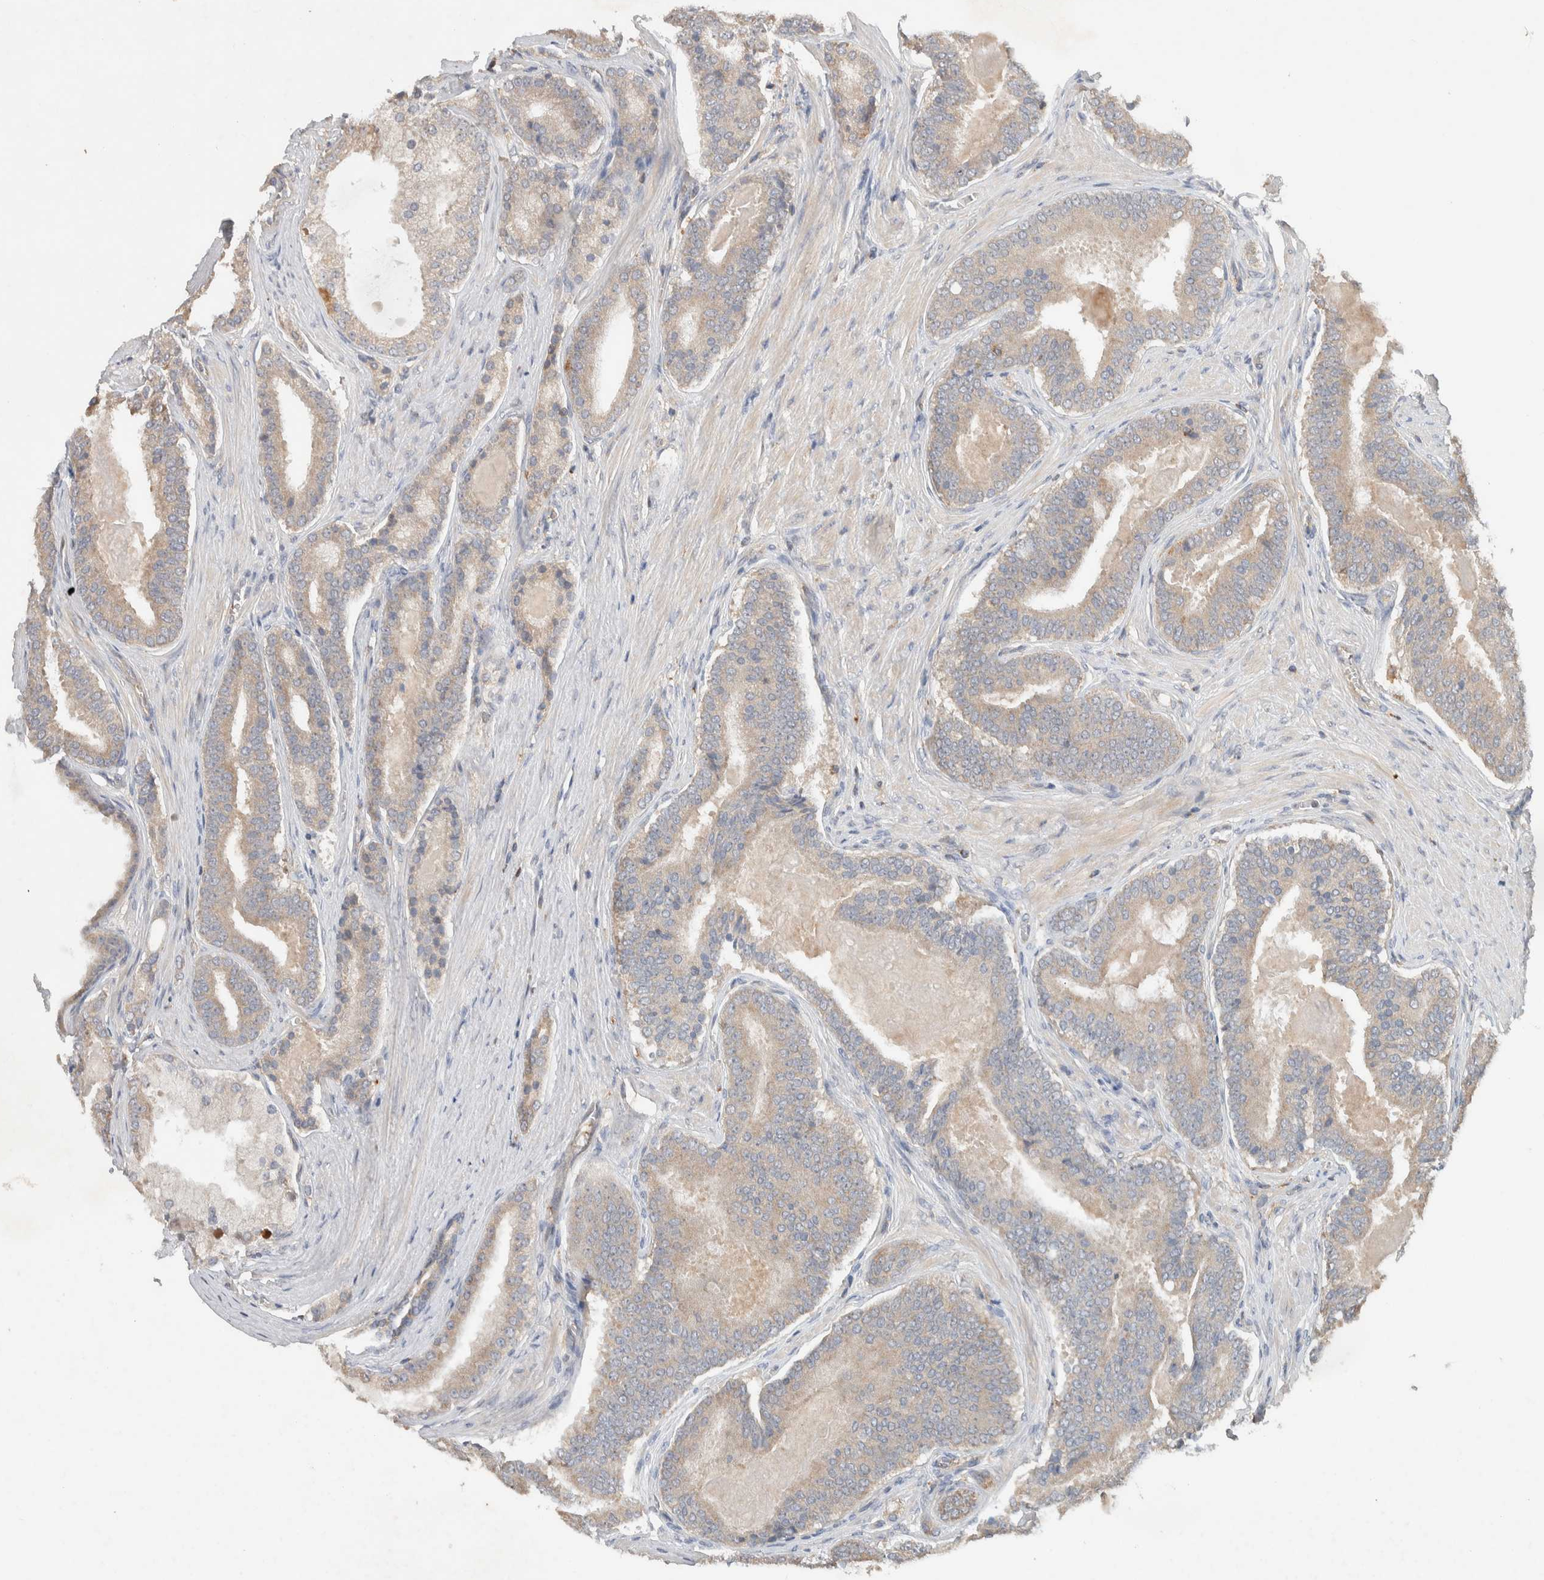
{"staining": {"intensity": "weak", "quantity": ">75%", "location": "cytoplasmic/membranous"}, "tissue": "prostate cancer", "cell_type": "Tumor cells", "image_type": "cancer", "snomed": [{"axis": "morphology", "description": "Adenocarcinoma, High grade"}, {"axis": "topography", "description": "Prostate"}], "caption": "An immunohistochemistry image of tumor tissue is shown. Protein staining in brown labels weak cytoplasmic/membranous positivity in prostate cancer within tumor cells.", "gene": "DEPTOR", "patient": {"sex": "male", "age": 60}}